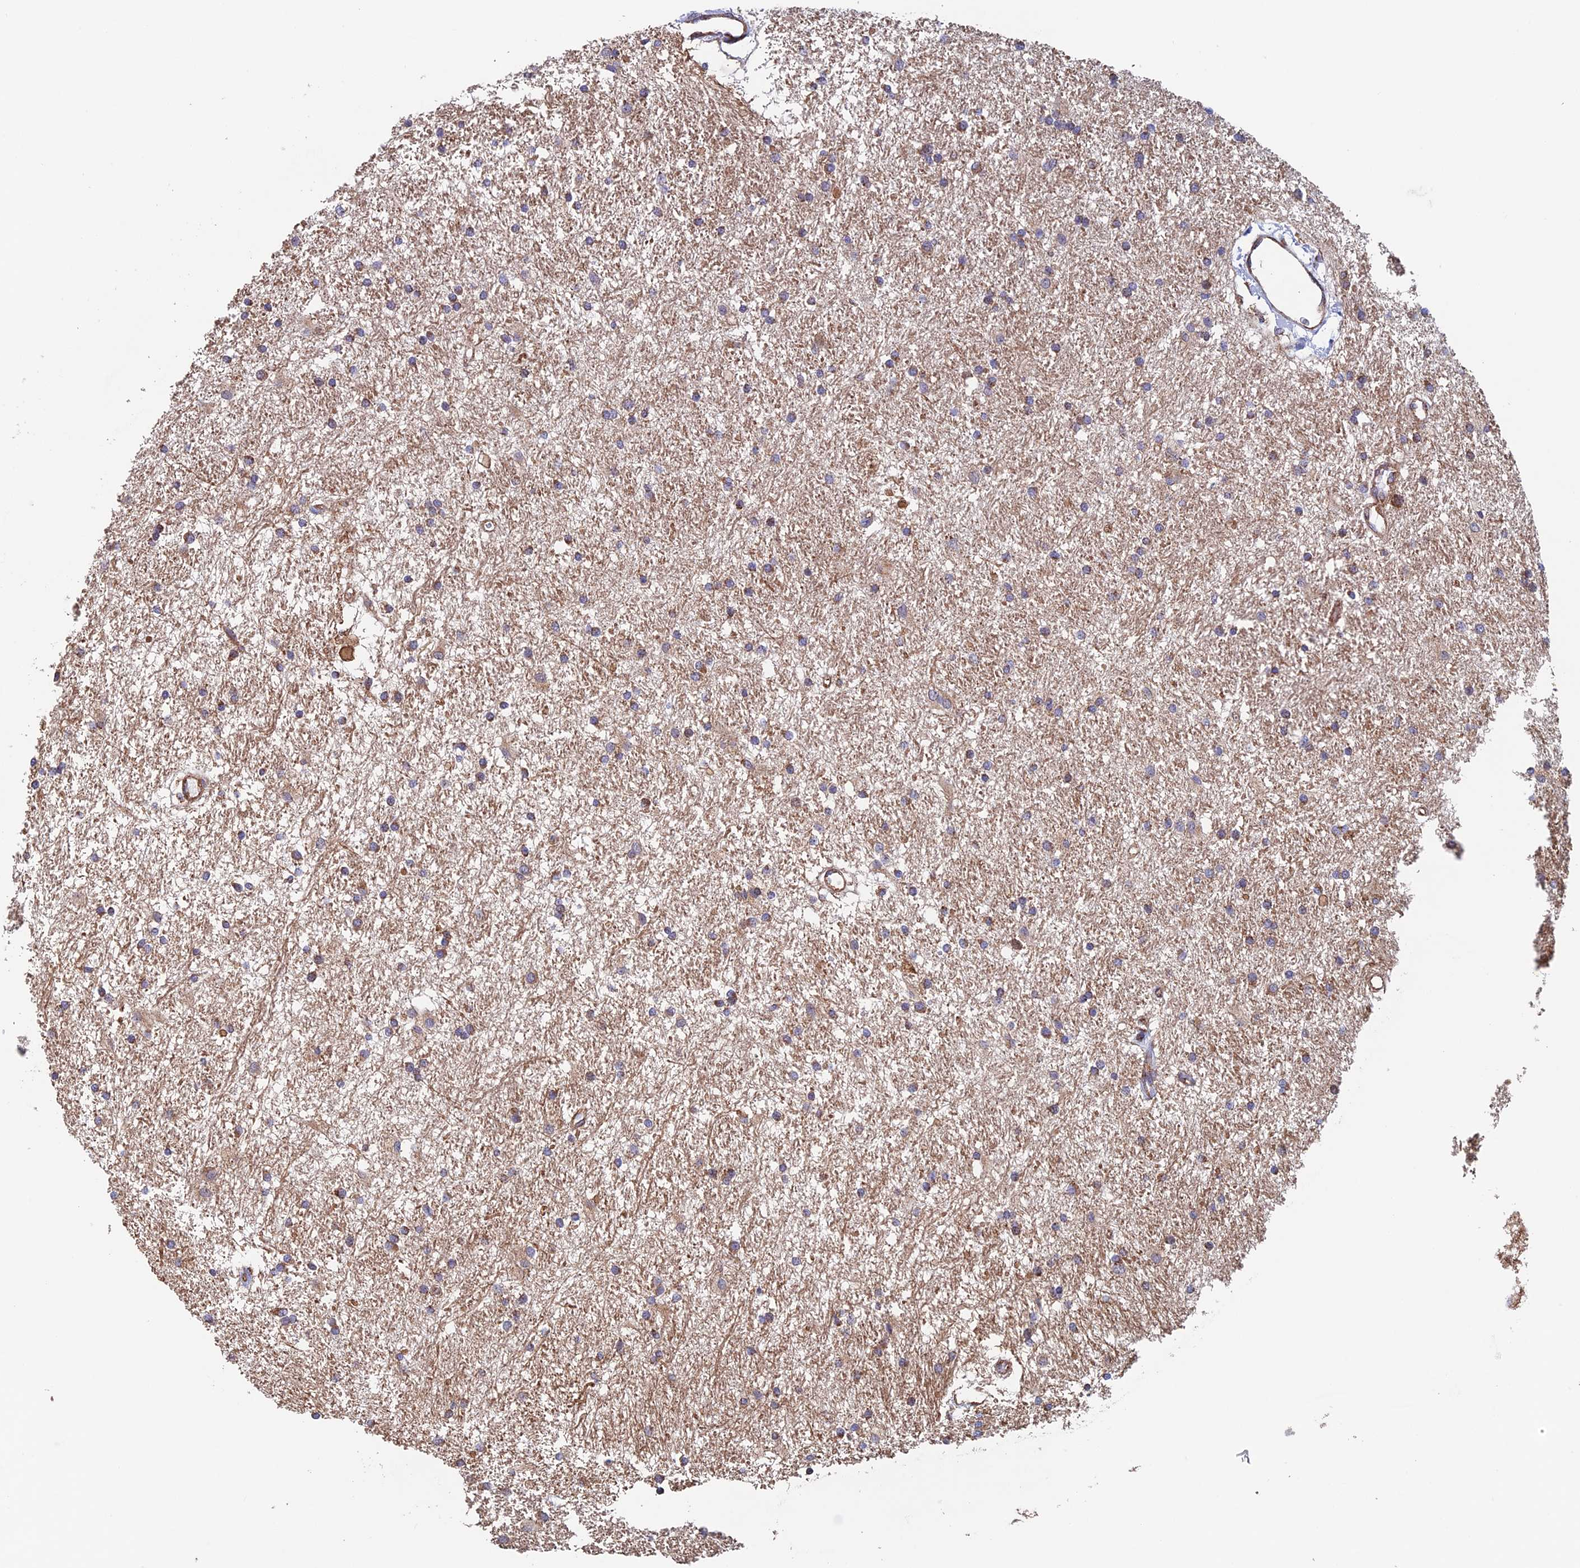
{"staining": {"intensity": "moderate", "quantity": ">75%", "location": "cytoplasmic/membranous"}, "tissue": "glioma", "cell_type": "Tumor cells", "image_type": "cancer", "snomed": [{"axis": "morphology", "description": "Glioma, malignant, High grade"}, {"axis": "topography", "description": "Brain"}], "caption": "This is a micrograph of IHC staining of high-grade glioma (malignant), which shows moderate expression in the cytoplasmic/membranous of tumor cells.", "gene": "MRPL1", "patient": {"sex": "male", "age": 77}}